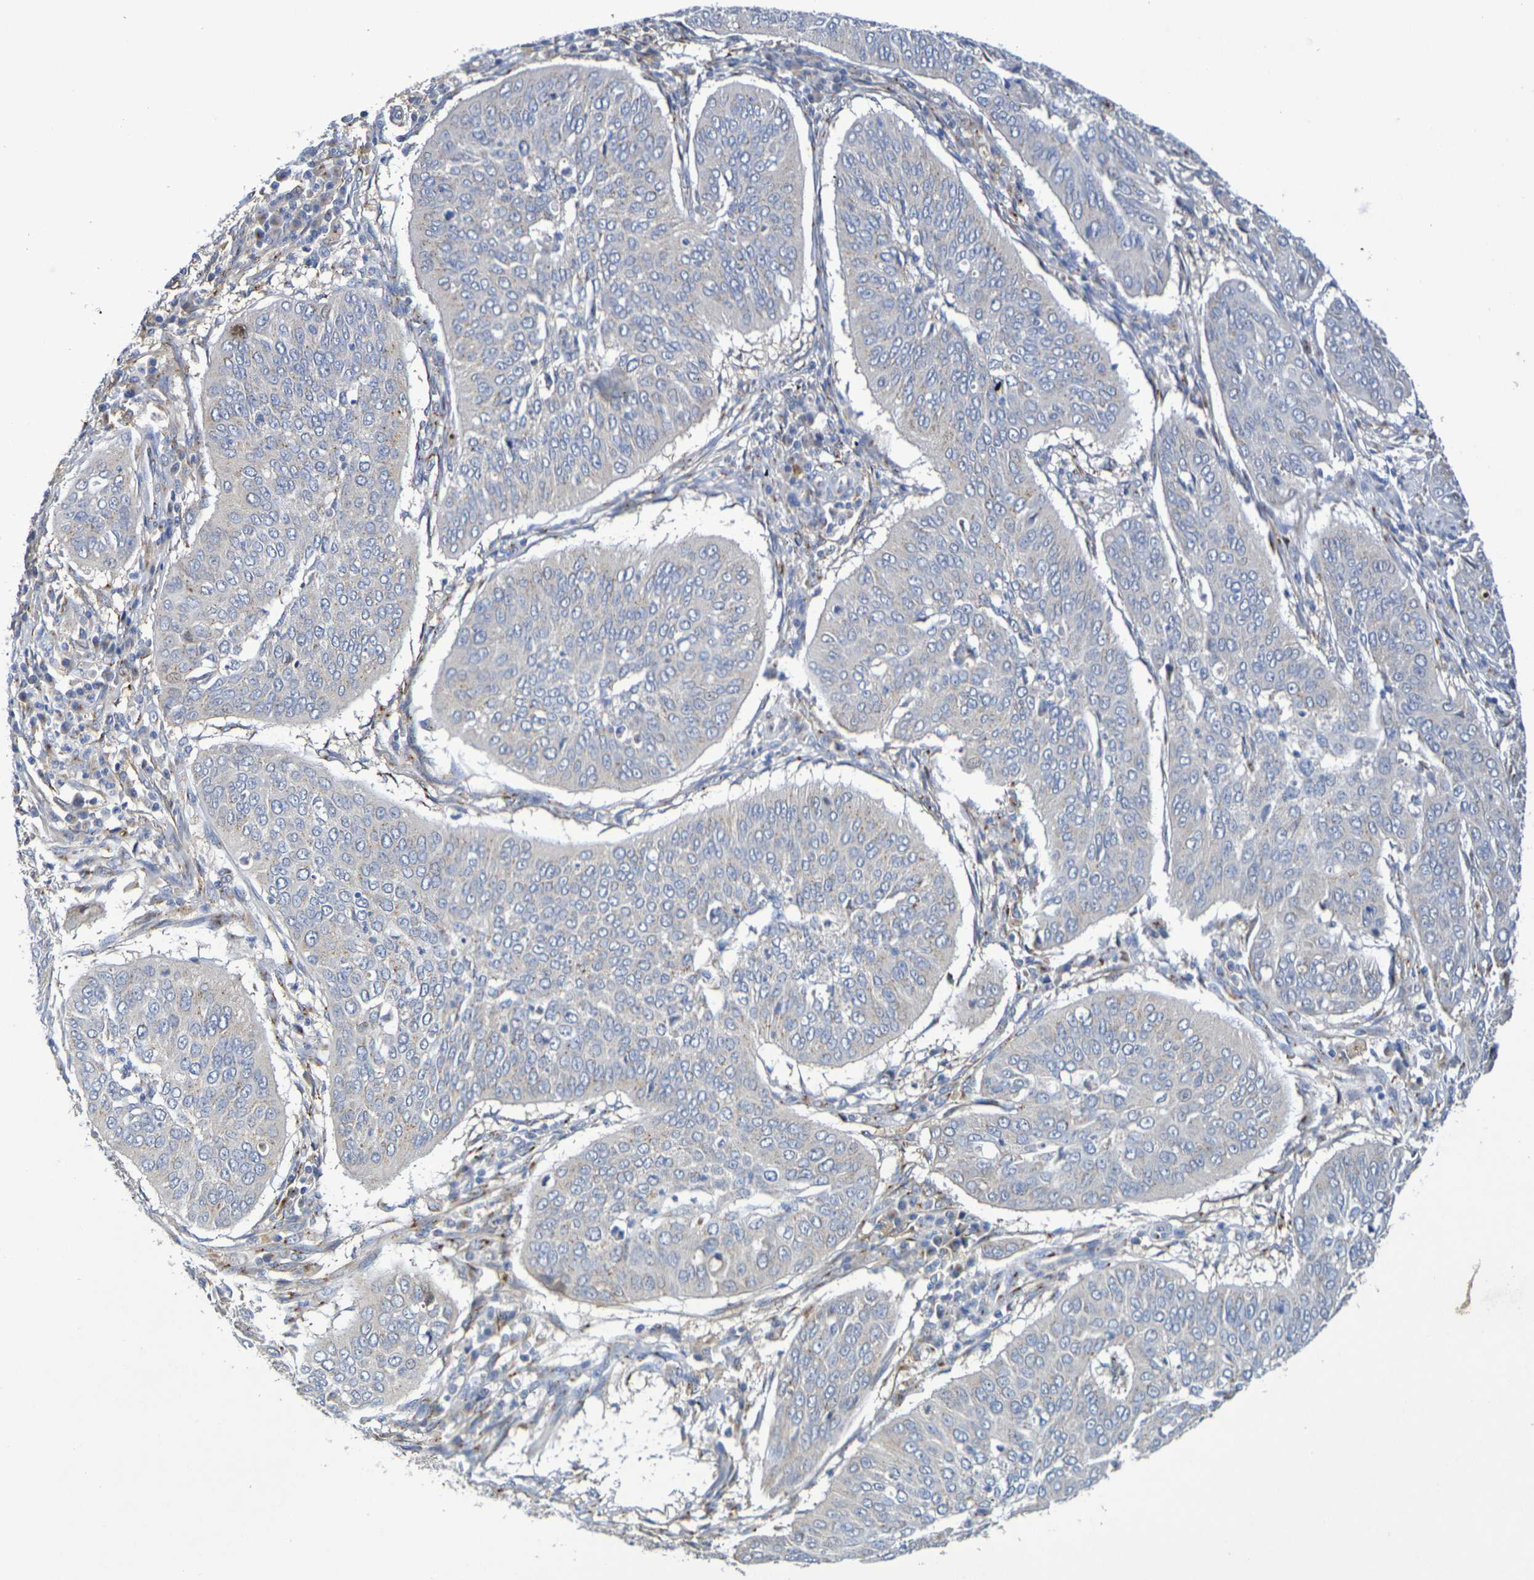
{"staining": {"intensity": "negative", "quantity": "none", "location": "none"}, "tissue": "cervical cancer", "cell_type": "Tumor cells", "image_type": "cancer", "snomed": [{"axis": "morphology", "description": "Normal tissue, NOS"}, {"axis": "morphology", "description": "Squamous cell carcinoma, NOS"}, {"axis": "topography", "description": "Cervix"}], "caption": "This photomicrograph is of cervical cancer stained with immunohistochemistry to label a protein in brown with the nuclei are counter-stained blue. There is no expression in tumor cells.", "gene": "DCP2", "patient": {"sex": "female", "age": 39}}